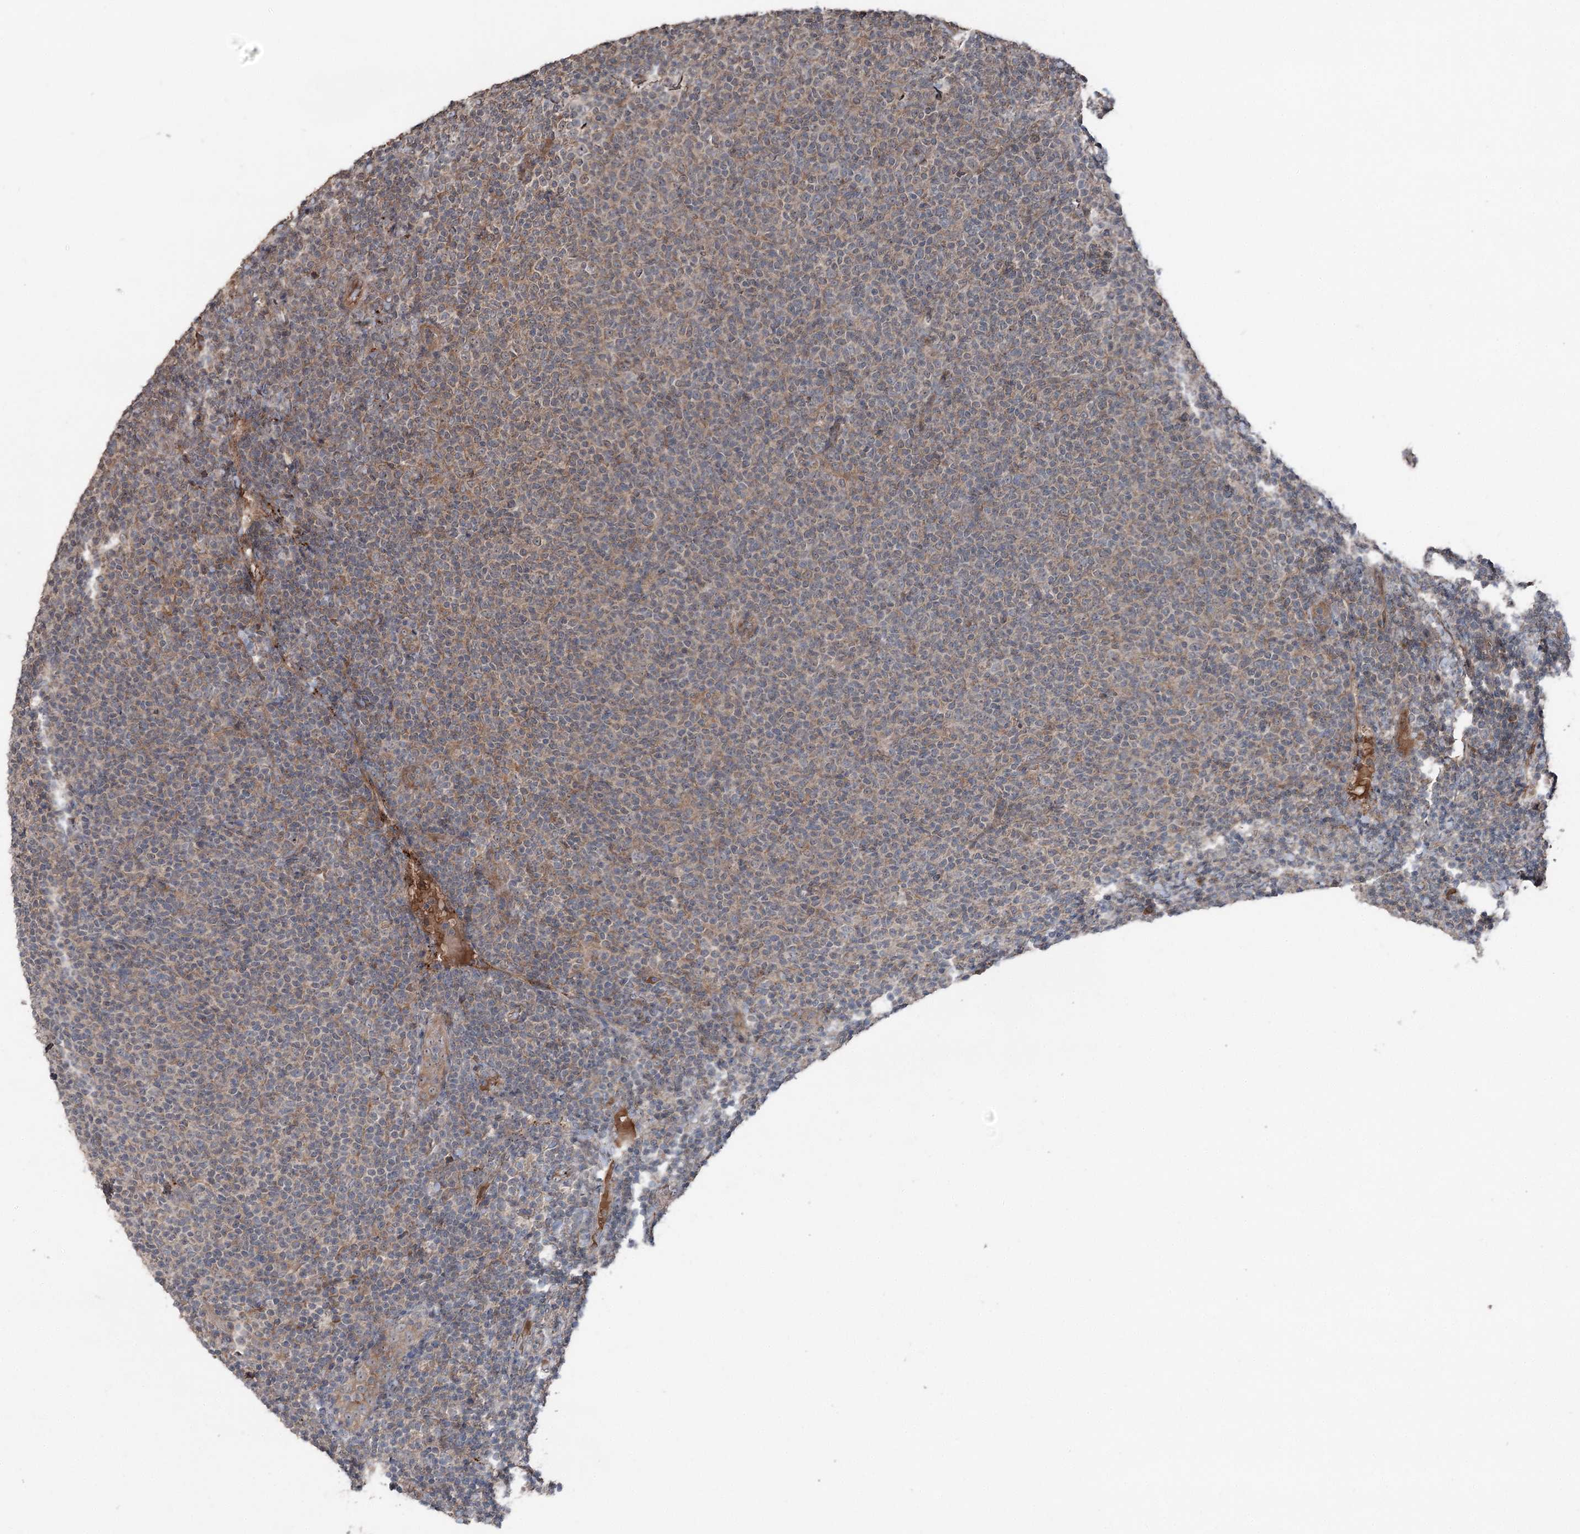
{"staining": {"intensity": "weak", "quantity": "25%-75%", "location": "cytoplasmic/membranous"}, "tissue": "lymphoma", "cell_type": "Tumor cells", "image_type": "cancer", "snomed": [{"axis": "morphology", "description": "Malignant lymphoma, non-Hodgkin's type, Low grade"}, {"axis": "topography", "description": "Lymph node"}], "caption": "Immunohistochemical staining of human low-grade malignant lymphoma, non-Hodgkin's type exhibits low levels of weak cytoplasmic/membranous positivity in about 25%-75% of tumor cells.", "gene": "MAPK8IP2", "patient": {"sex": "male", "age": 66}}